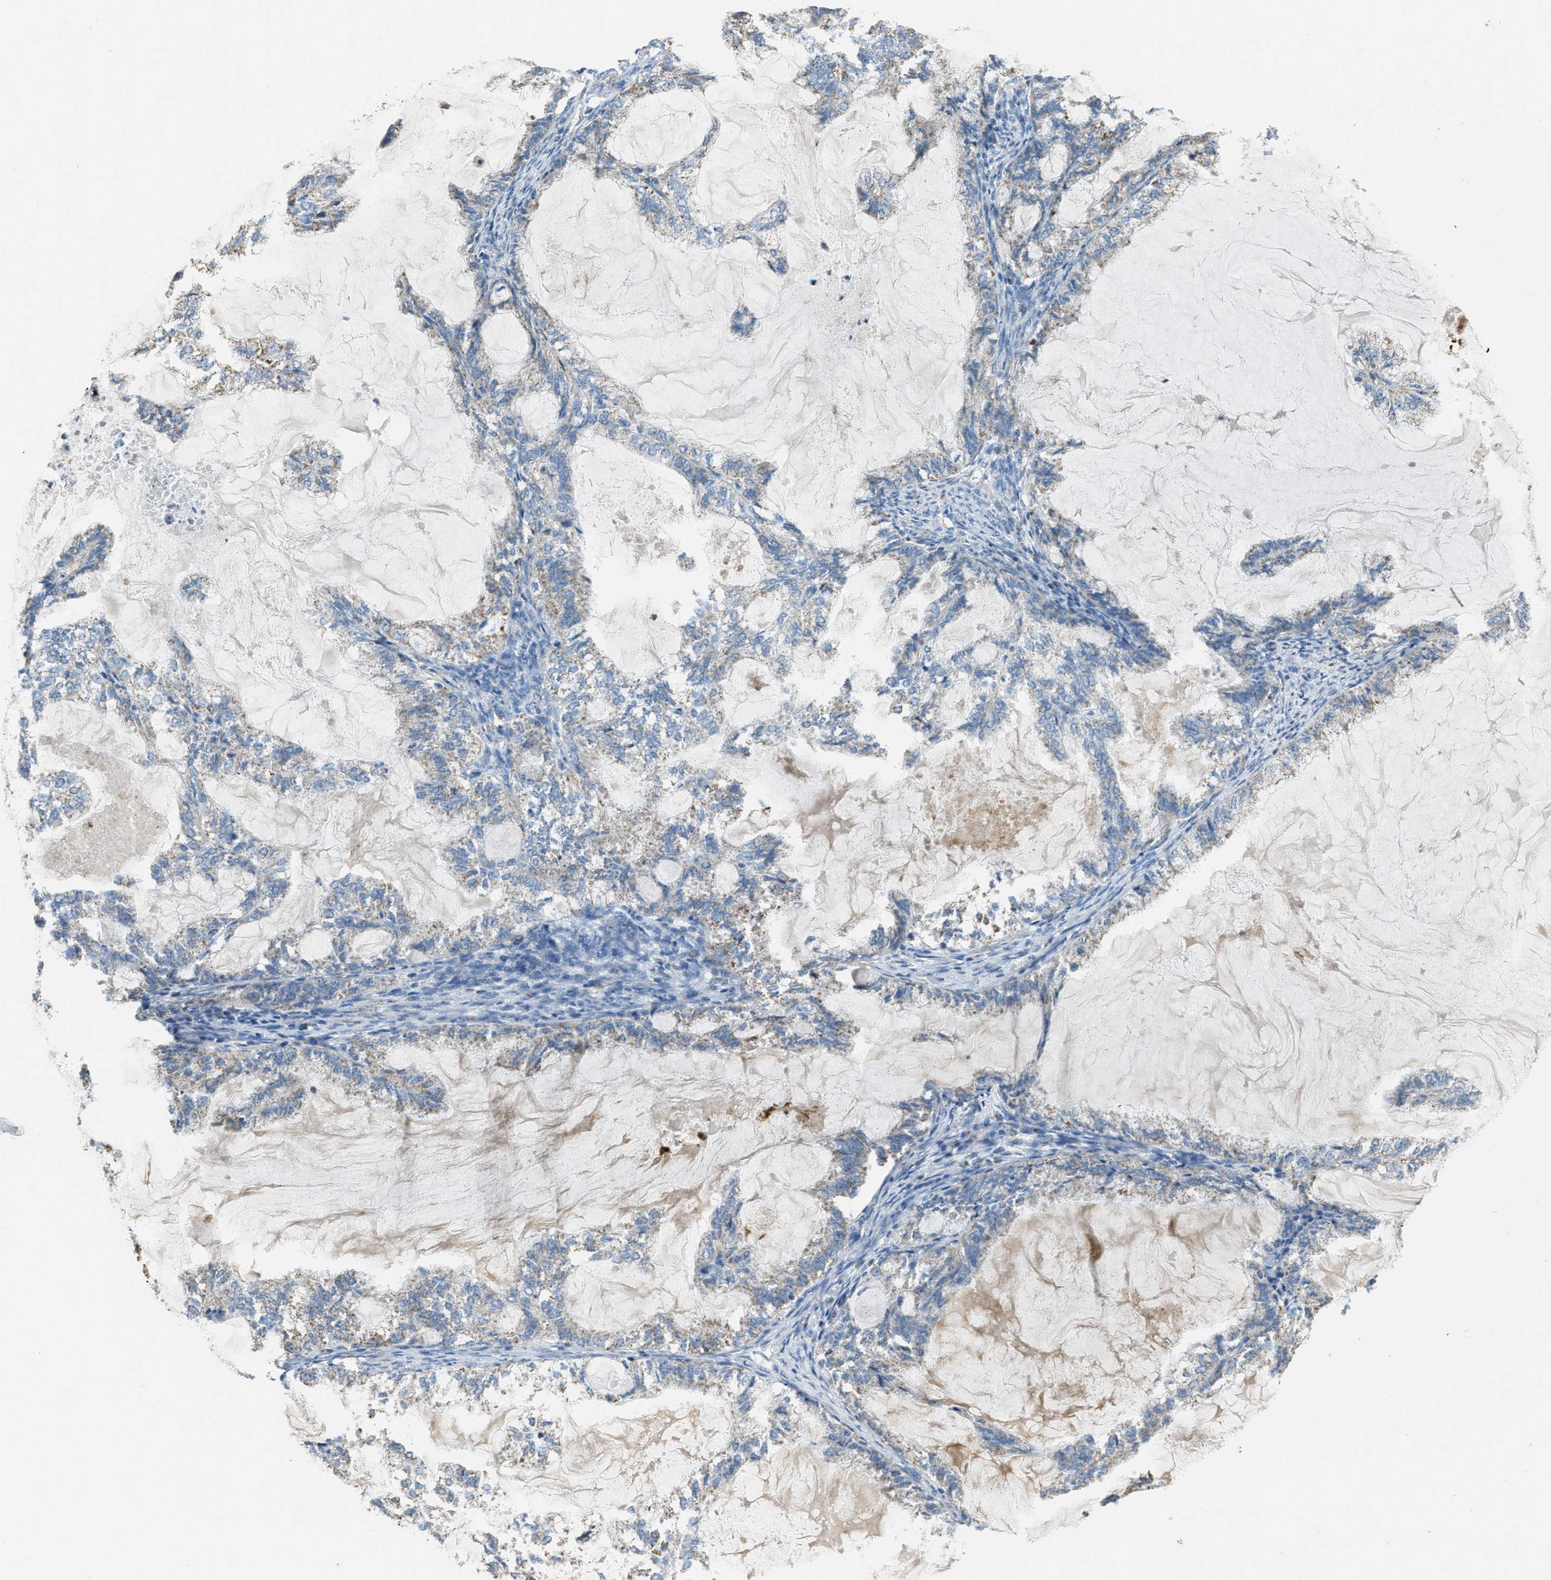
{"staining": {"intensity": "weak", "quantity": "25%-75%", "location": "cytoplasmic/membranous"}, "tissue": "endometrial cancer", "cell_type": "Tumor cells", "image_type": "cancer", "snomed": [{"axis": "morphology", "description": "Adenocarcinoma, NOS"}, {"axis": "topography", "description": "Endometrium"}], "caption": "Tumor cells show low levels of weak cytoplasmic/membranous positivity in about 25%-75% of cells in endometrial cancer (adenocarcinoma).", "gene": "SLC25A11", "patient": {"sex": "female", "age": 86}}